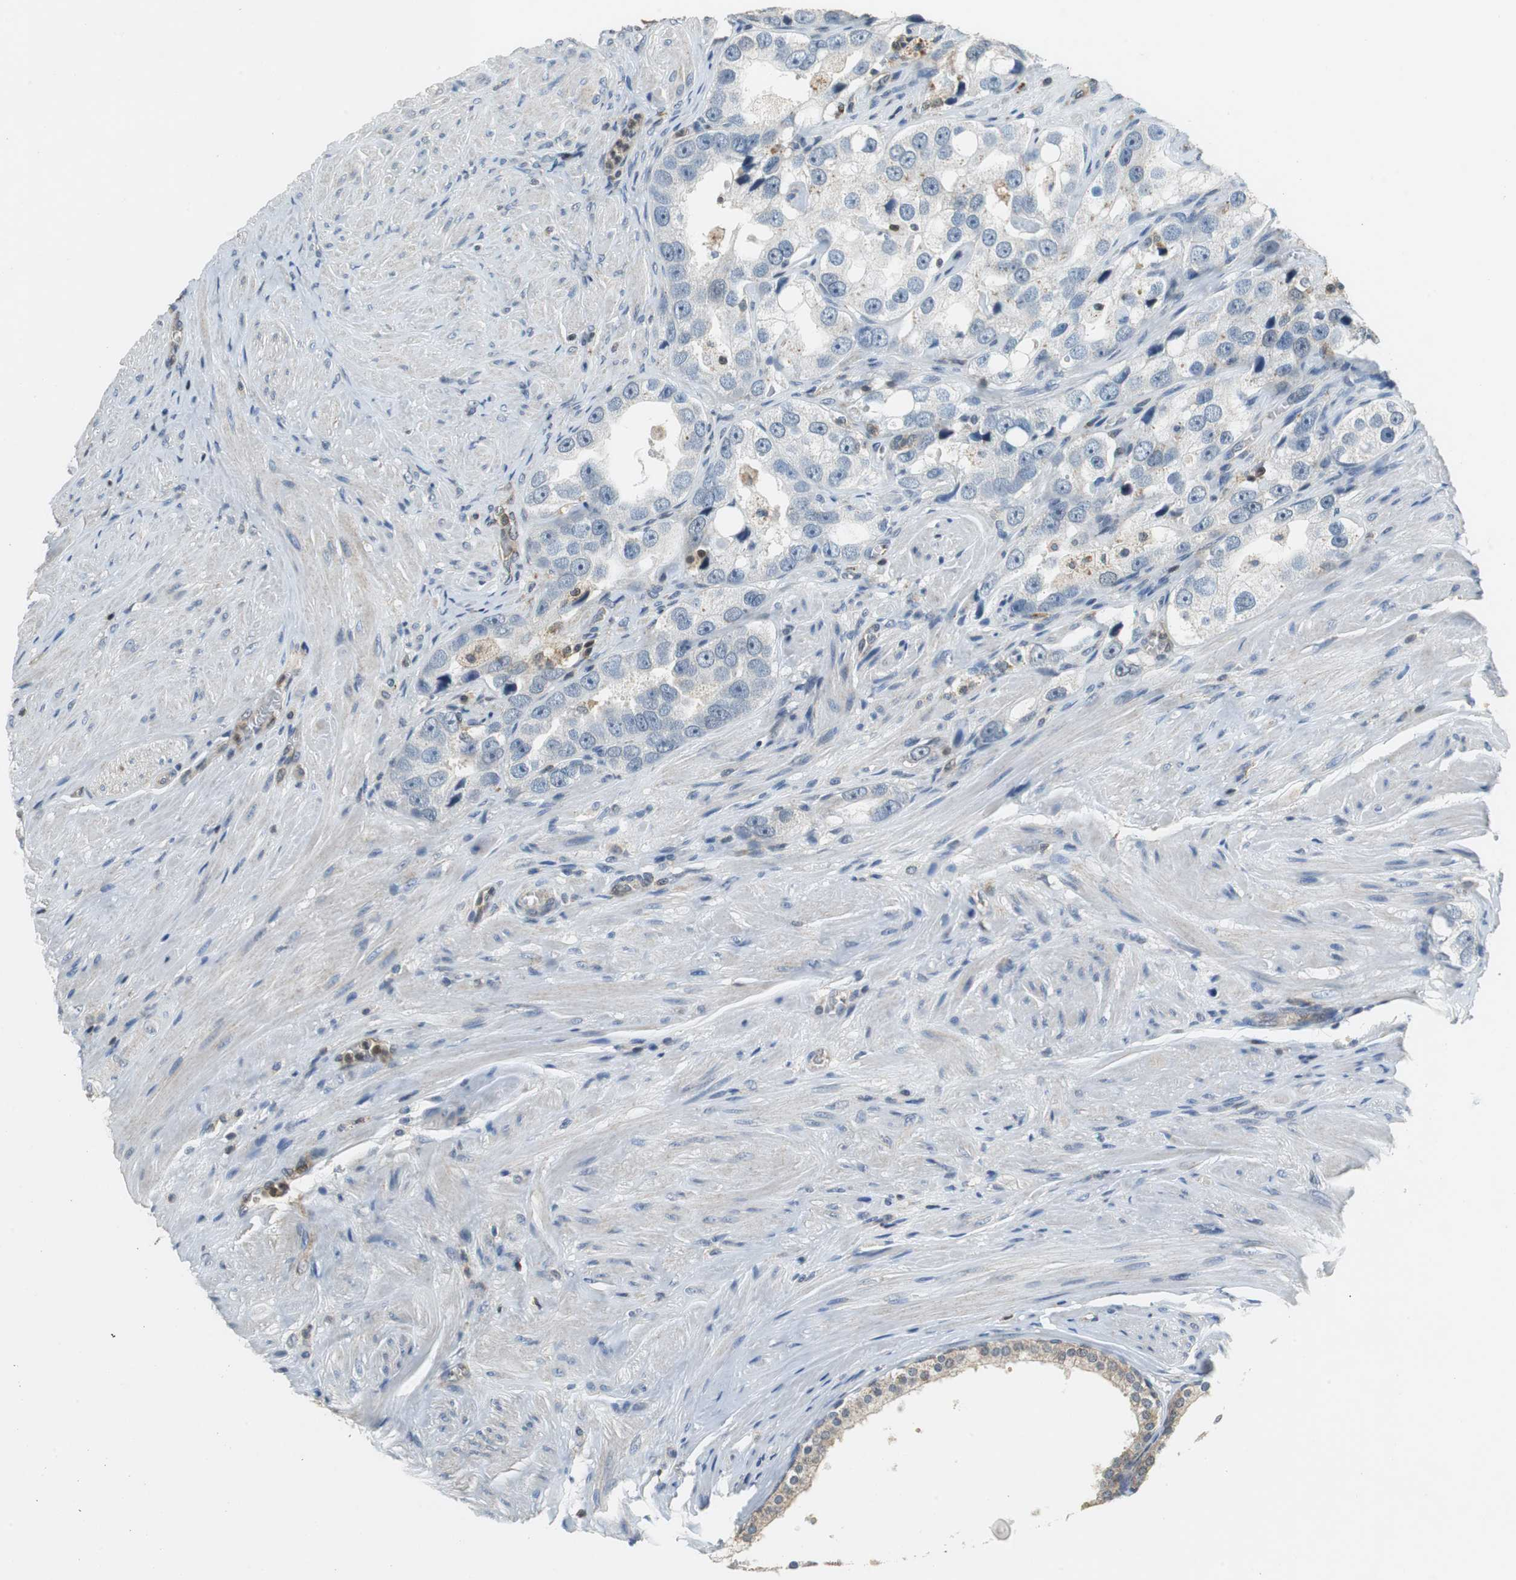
{"staining": {"intensity": "negative", "quantity": "none", "location": "none"}, "tissue": "prostate cancer", "cell_type": "Tumor cells", "image_type": "cancer", "snomed": [{"axis": "morphology", "description": "Adenocarcinoma, High grade"}, {"axis": "topography", "description": "Prostate"}], "caption": "Protein analysis of prostate cancer displays no significant expression in tumor cells.", "gene": "GSDMD", "patient": {"sex": "male", "age": 63}}